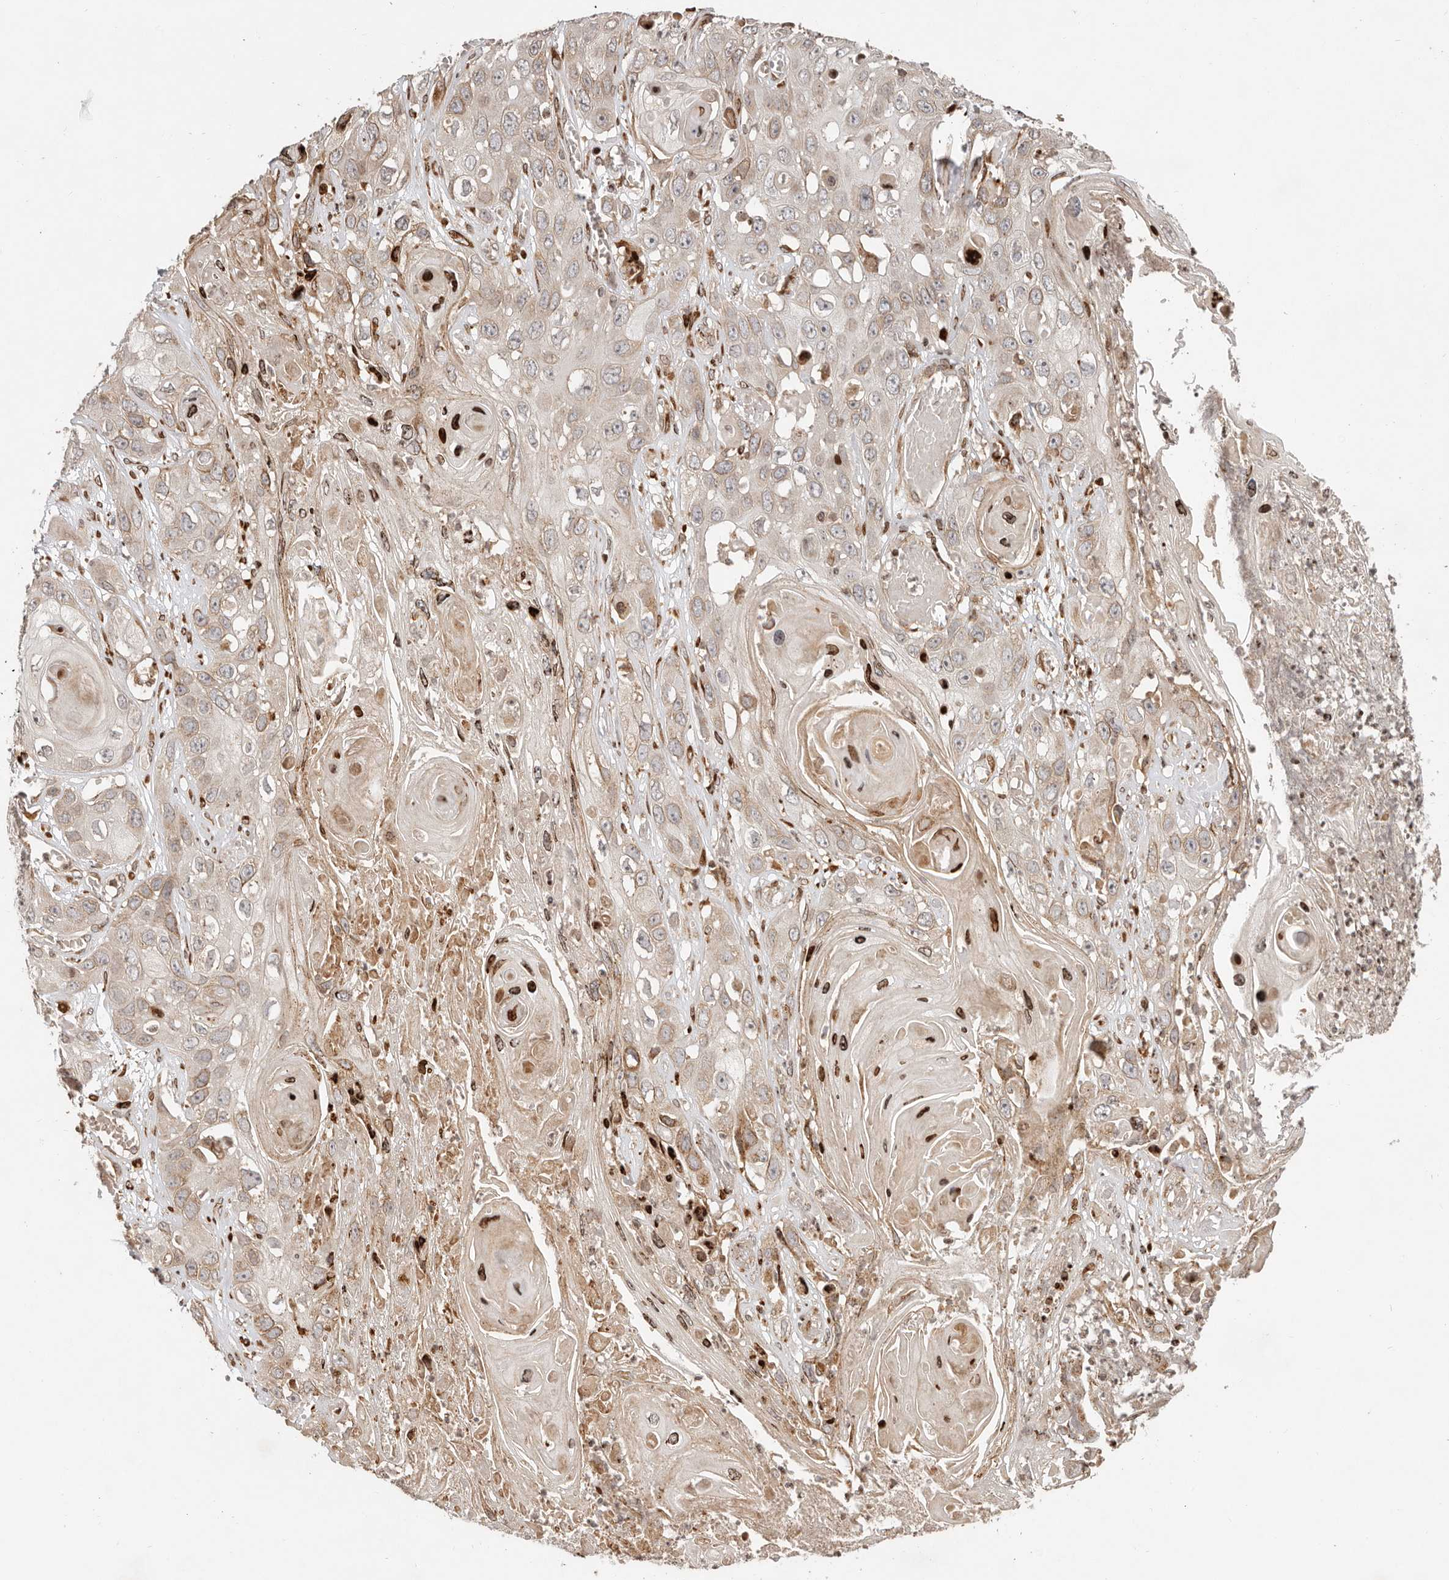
{"staining": {"intensity": "strong", "quantity": "<25%", "location": "nuclear"}, "tissue": "skin cancer", "cell_type": "Tumor cells", "image_type": "cancer", "snomed": [{"axis": "morphology", "description": "Squamous cell carcinoma, NOS"}, {"axis": "topography", "description": "Skin"}], "caption": "A brown stain highlights strong nuclear positivity of a protein in human squamous cell carcinoma (skin) tumor cells. The staining is performed using DAB brown chromogen to label protein expression. The nuclei are counter-stained blue using hematoxylin.", "gene": "TRIM4", "patient": {"sex": "male", "age": 55}}